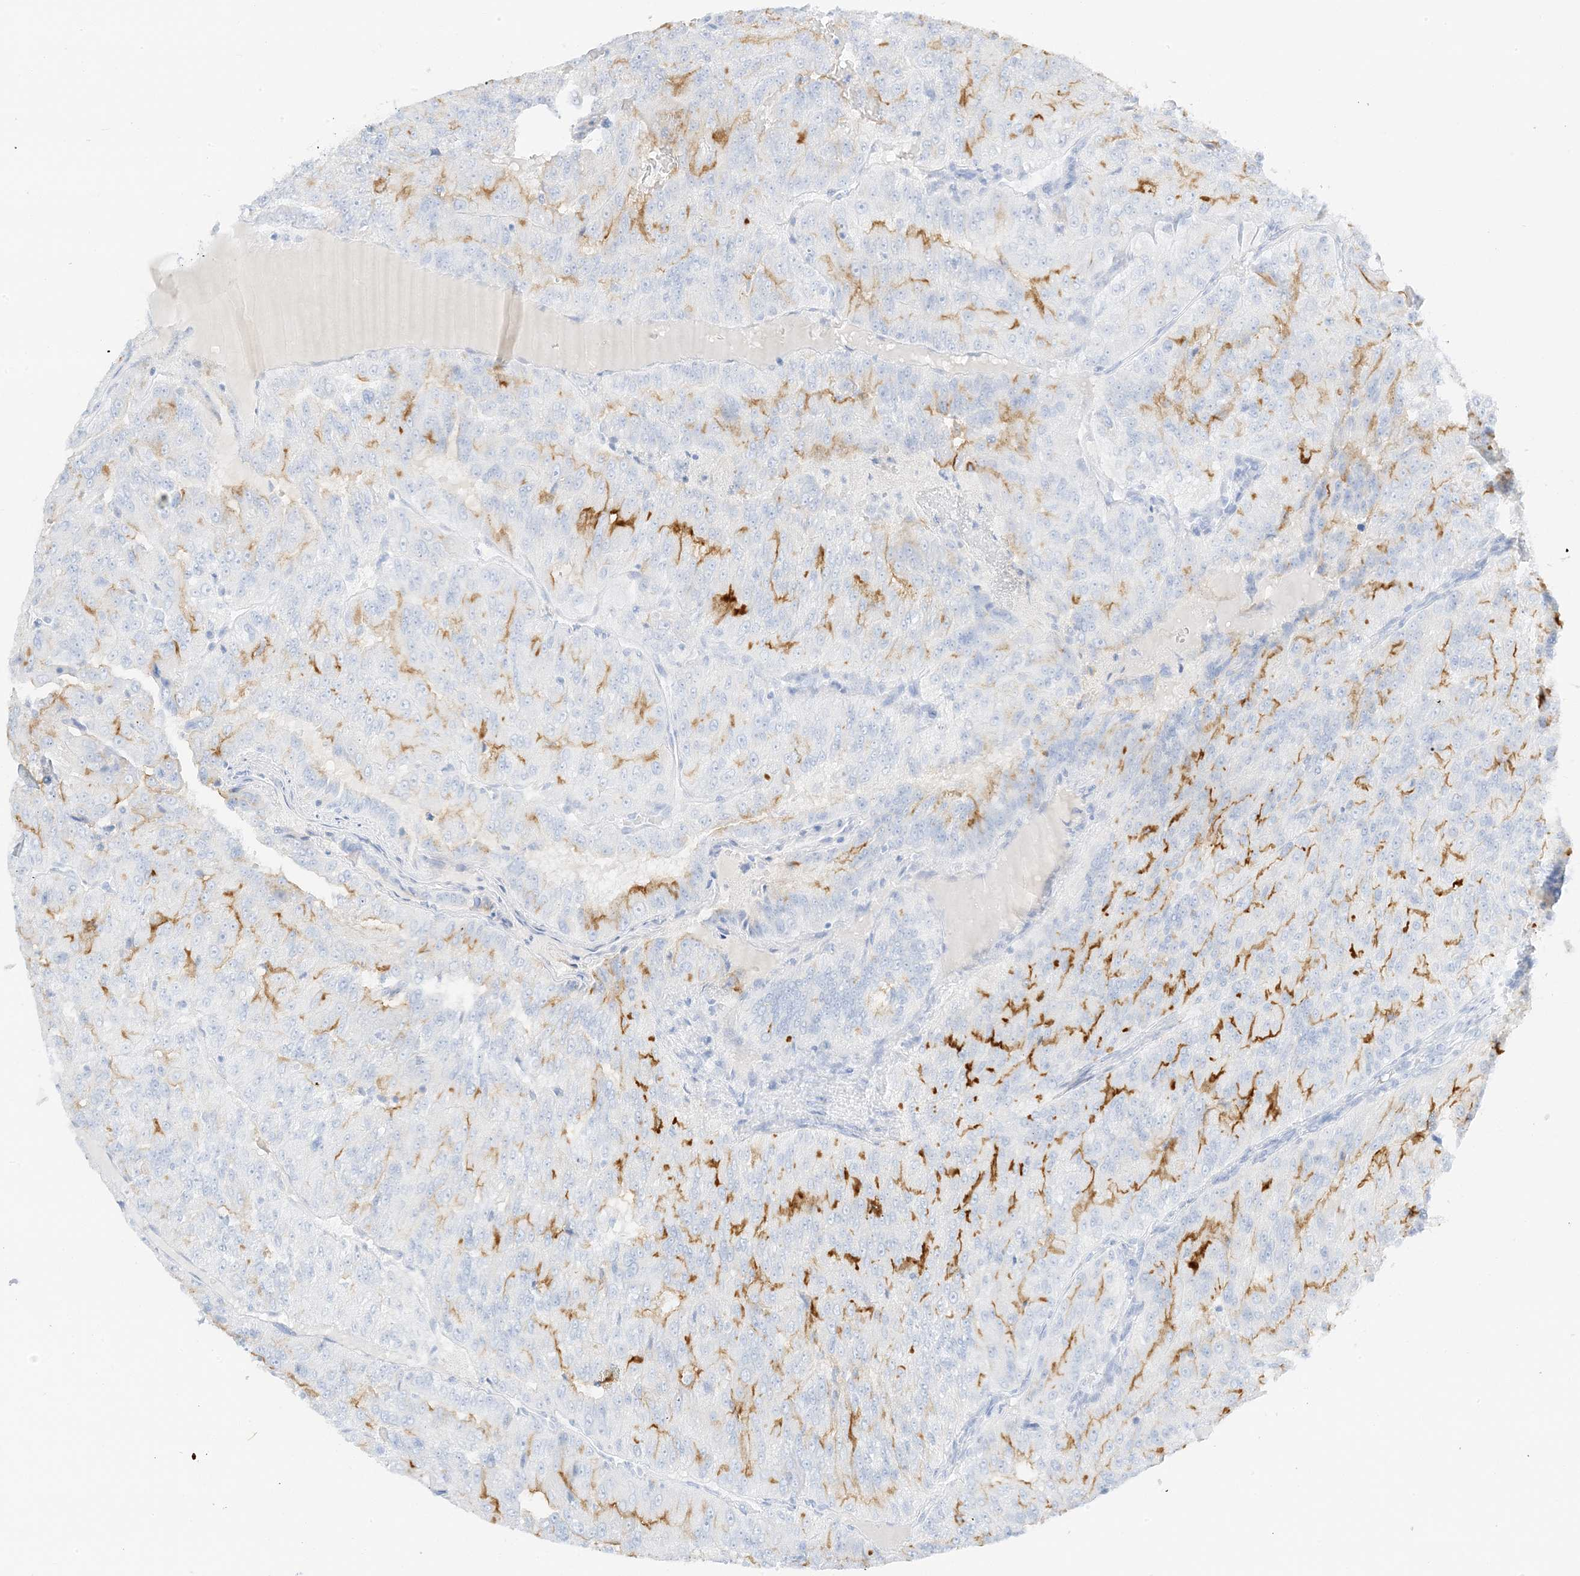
{"staining": {"intensity": "strong", "quantity": "<25%", "location": "cytoplasmic/membranous"}, "tissue": "renal cancer", "cell_type": "Tumor cells", "image_type": "cancer", "snomed": [{"axis": "morphology", "description": "Adenocarcinoma, NOS"}, {"axis": "topography", "description": "Kidney"}], "caption": "Immunohistochemistry (IHC) (DAB) staining of human adenocarcinoma (renal) reveals strong cytoplasmic/membranous protein positivity in approximately <25% of tumor cells.", "gene": "SLC22A13", "patient": {"sex": "female", "age": 63}}